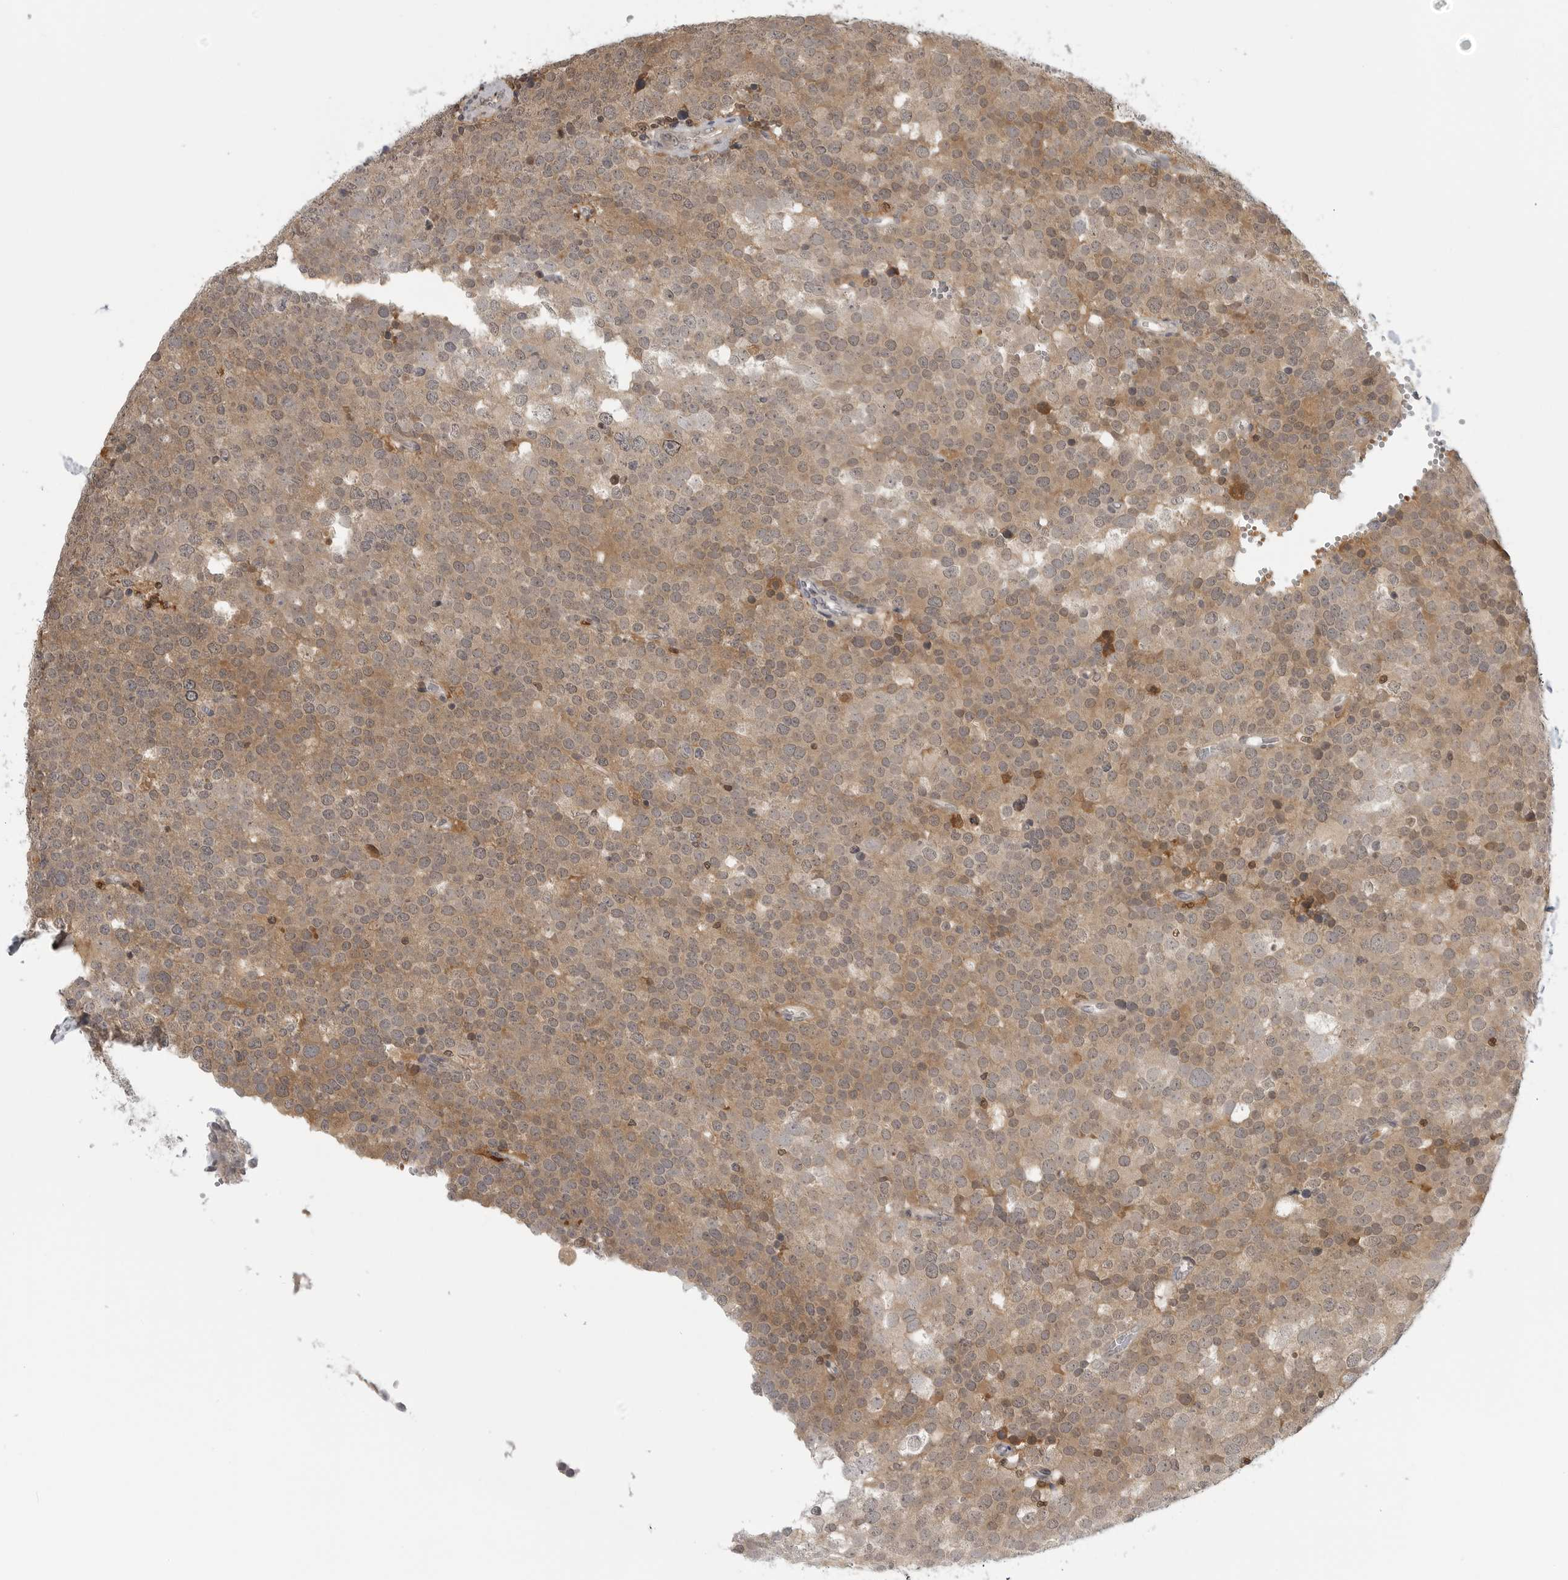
{"staining": {"intensity": "moderate", "quantity": ">75%", "location": "cytoplasmic/membranous"}, "tissue": "testis cancer", "cell_type": "Tumor cells", "image_type": "cancer", "snomed": [{"axis": "morphology", "description": "Seminoma, NOS"}, {"axis": "topography", "description": "Testis"}], "caption": "Approximately >75% of tumor cells in seminoma (testis) demonstrate moderate cytoplasmic/membranous protein staining as visualized by brown immunohistochemical staining.", "gene": "CTIF", "patient": {"sex": "male", "age": 71}}